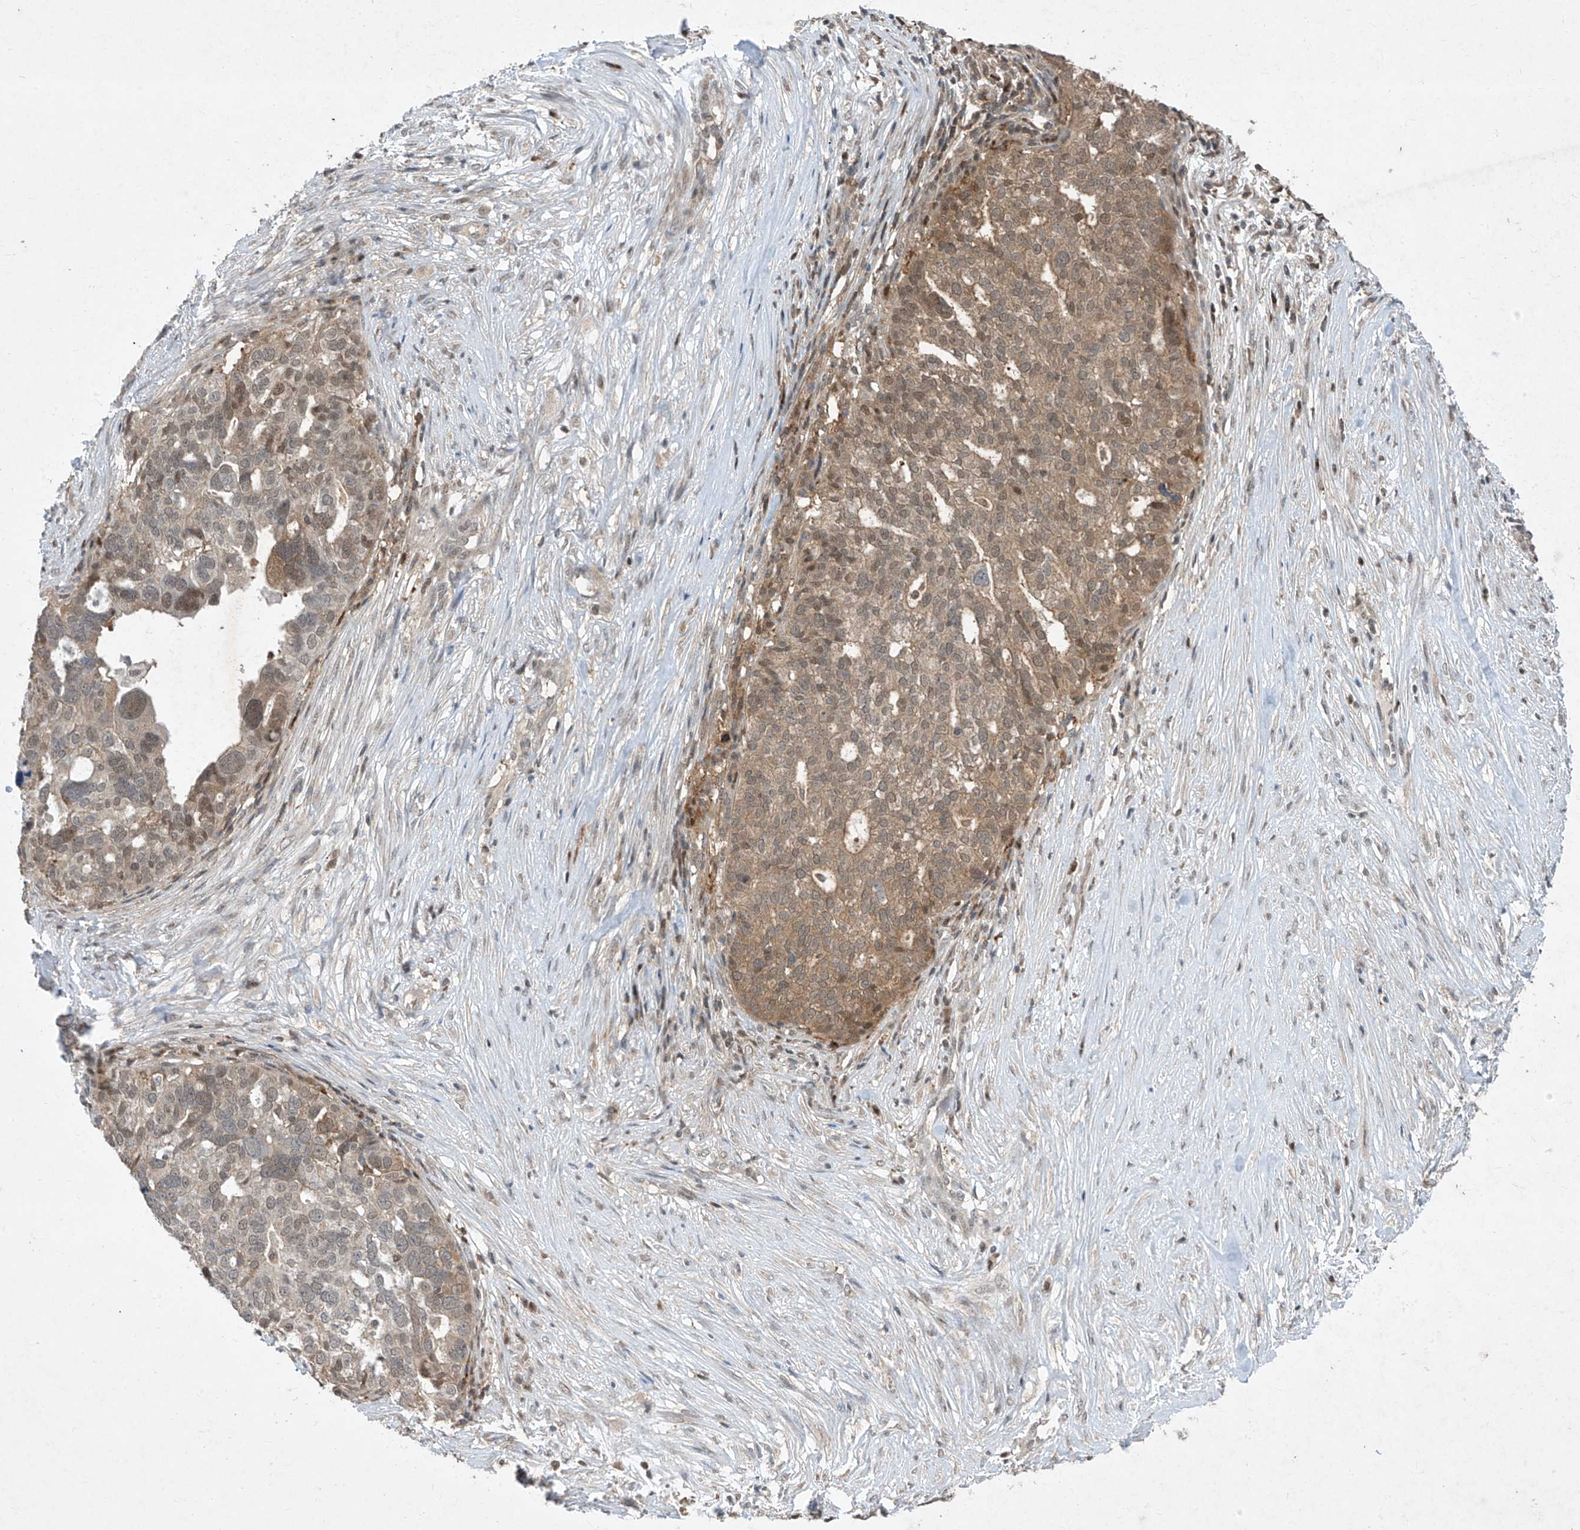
{"staining": {"intensity": "moderate", "quantity": "25%-75%", "location": "cytoplasmic/membranous,nuclear"}, "tissue": "ovarian cancer", "cell_type": "Tumor cells", "image_type": "cancer", "snomed": [{"axis": "morphology", "description": "Cystadenocarcinoma, serous, NOS"}, {"axis": "topography", "description": "Ovary"}], "caption": "Serous cystadenocarcinoma (ovarian) tissue exhibits moderate cytoplasmic/membranous and nuclear expression in about 25%-75% of tumor cells, visualized by immunohistochemistry.", "gene": "ZNF358", "patient": {"sex": "female", "age": 59}}